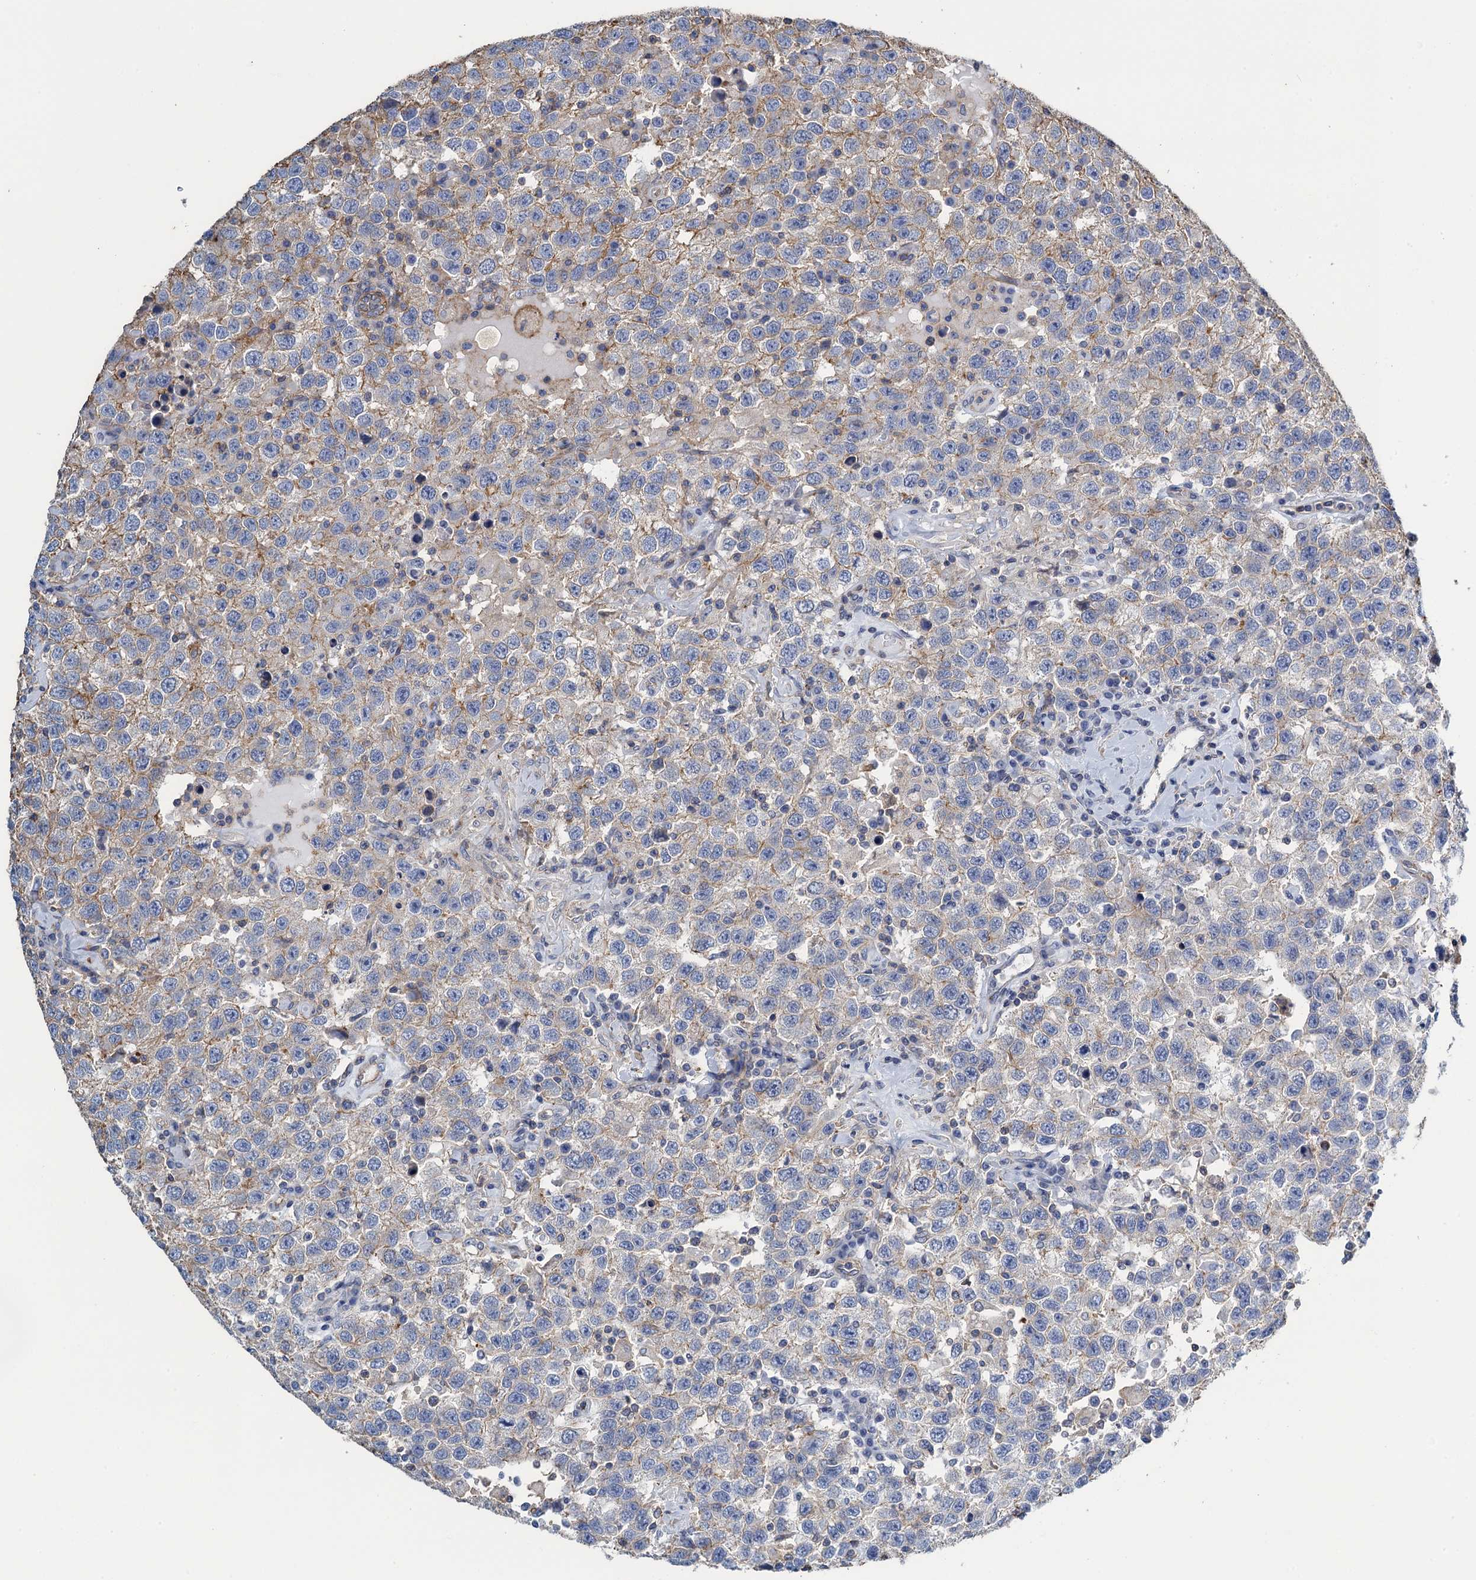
{"staining": {"intensity": "weak", "quantity": "<25%", "location": "cytoplasmic/membranous"}, "tissue": "testis cancer", "cell_type": "Tumor cells", "image_type": "cancer", "snomed": [{"axis": "morphology", "description": "Seminoma, NOS"}, {"axis": "topography", "description": "Testis"}], "caption": "This micrograph is of testis seminoma stained with immunohistochemistry (IHC) to label a protein in brown with the nuclei are counter-stained blue. There is no positivity in tumor cells.", "gene": "PROSER2", "patient": {"sex": "male", "age": 41}}